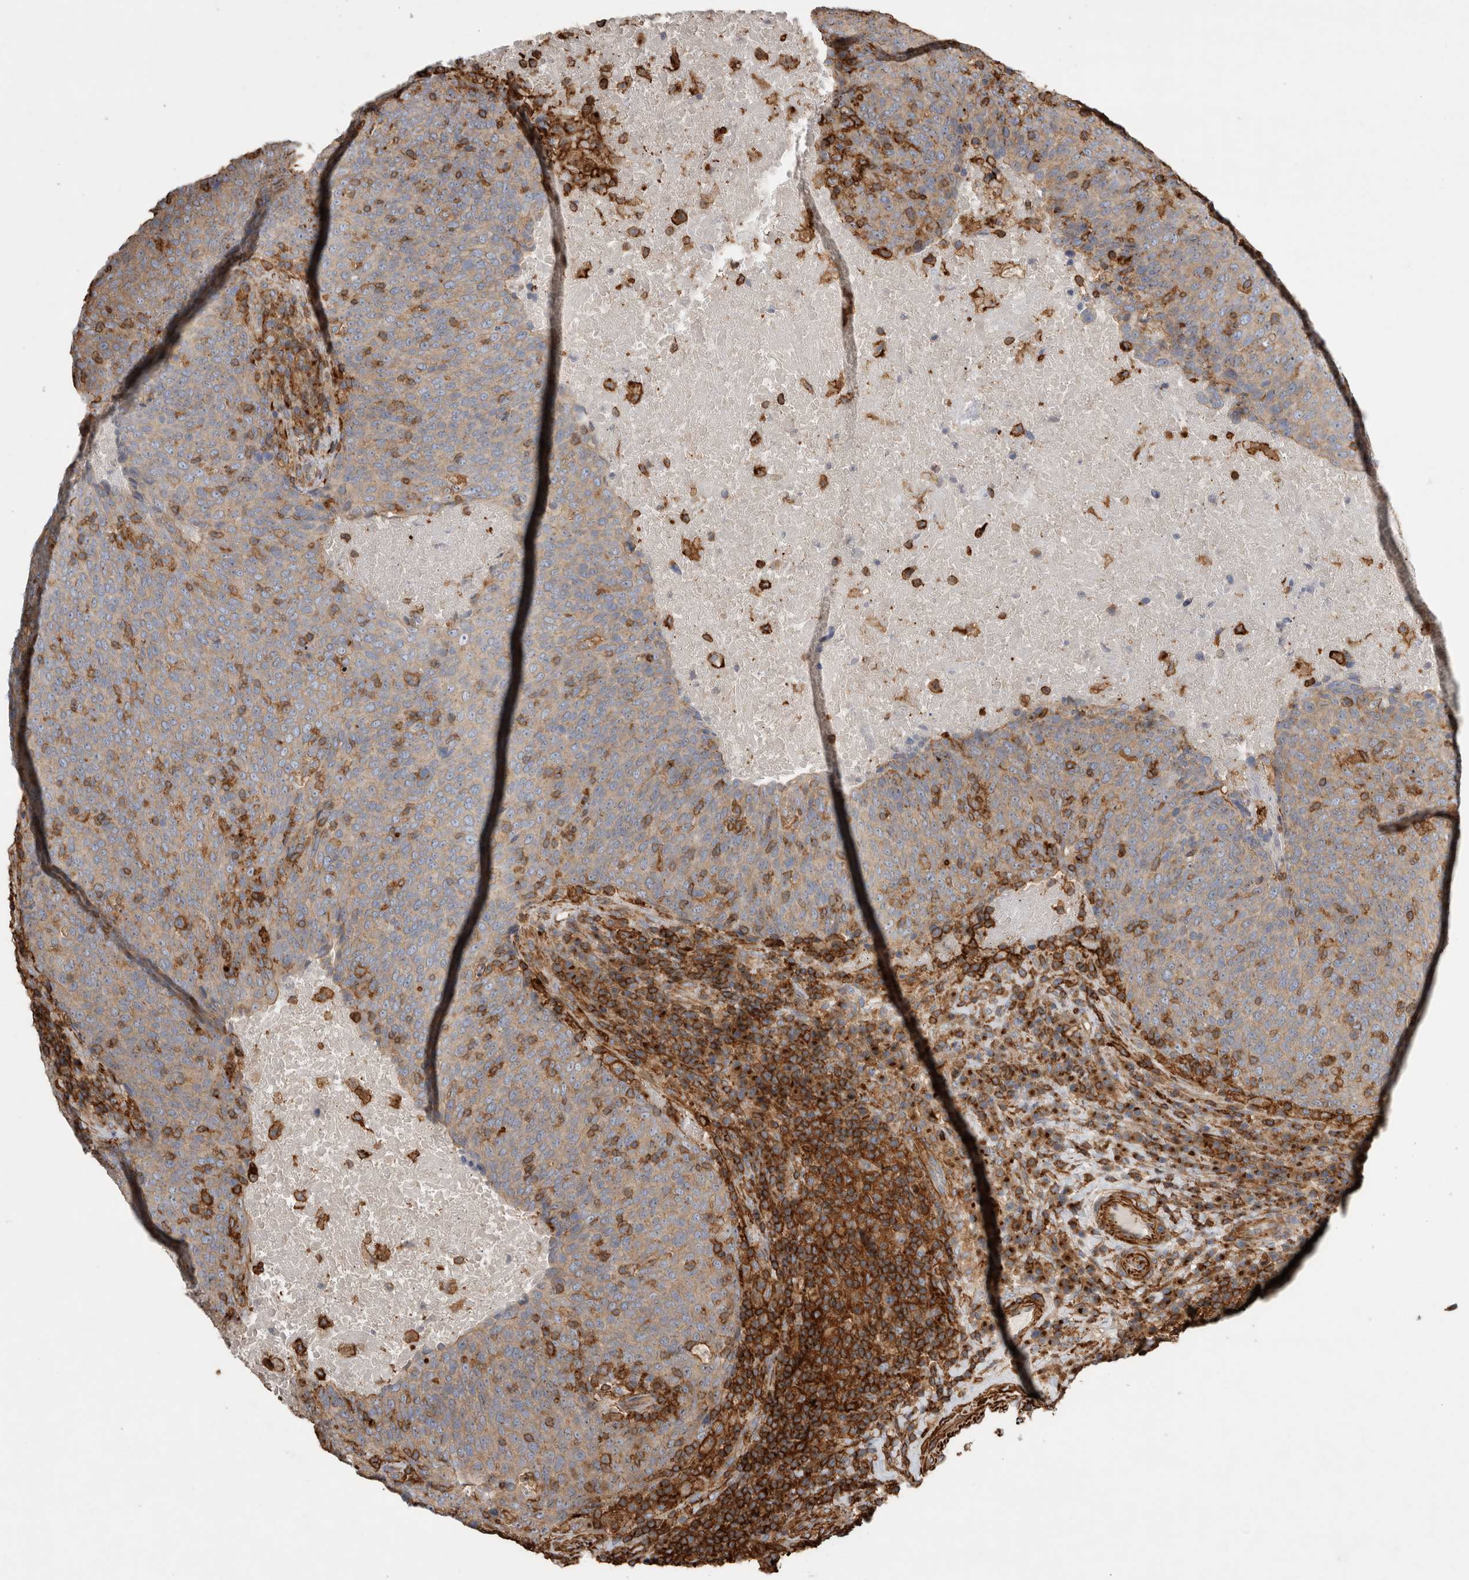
{"staining": {"intensity": "weak", "quantity": ">75%", "location": "cytoplasmic/membranous"}, "tissue": "head and neck cancer", "cell_type": "Tumor cells", "image_type": "cancer", "snomed": [{"axis": "morphology", "description": "Squamous cell carcinoma, NOS"}, {"axis": "morphology", "description": "Squamous cell carcinoma, metastatic, NOS"}, {"axis": "topography", "description": "Lymph node"}, {"axis": "topography", "description": "Head-Neck"}], "caption": "Immunohistochemical staining of head and neck squamous cell carcinoma exhibits low levels of weak cytoplasmic/membranous protein expression in about >75% of tumor cells.", "gene": "GPER1", "patient": {"sex": "male", "age": 62}}